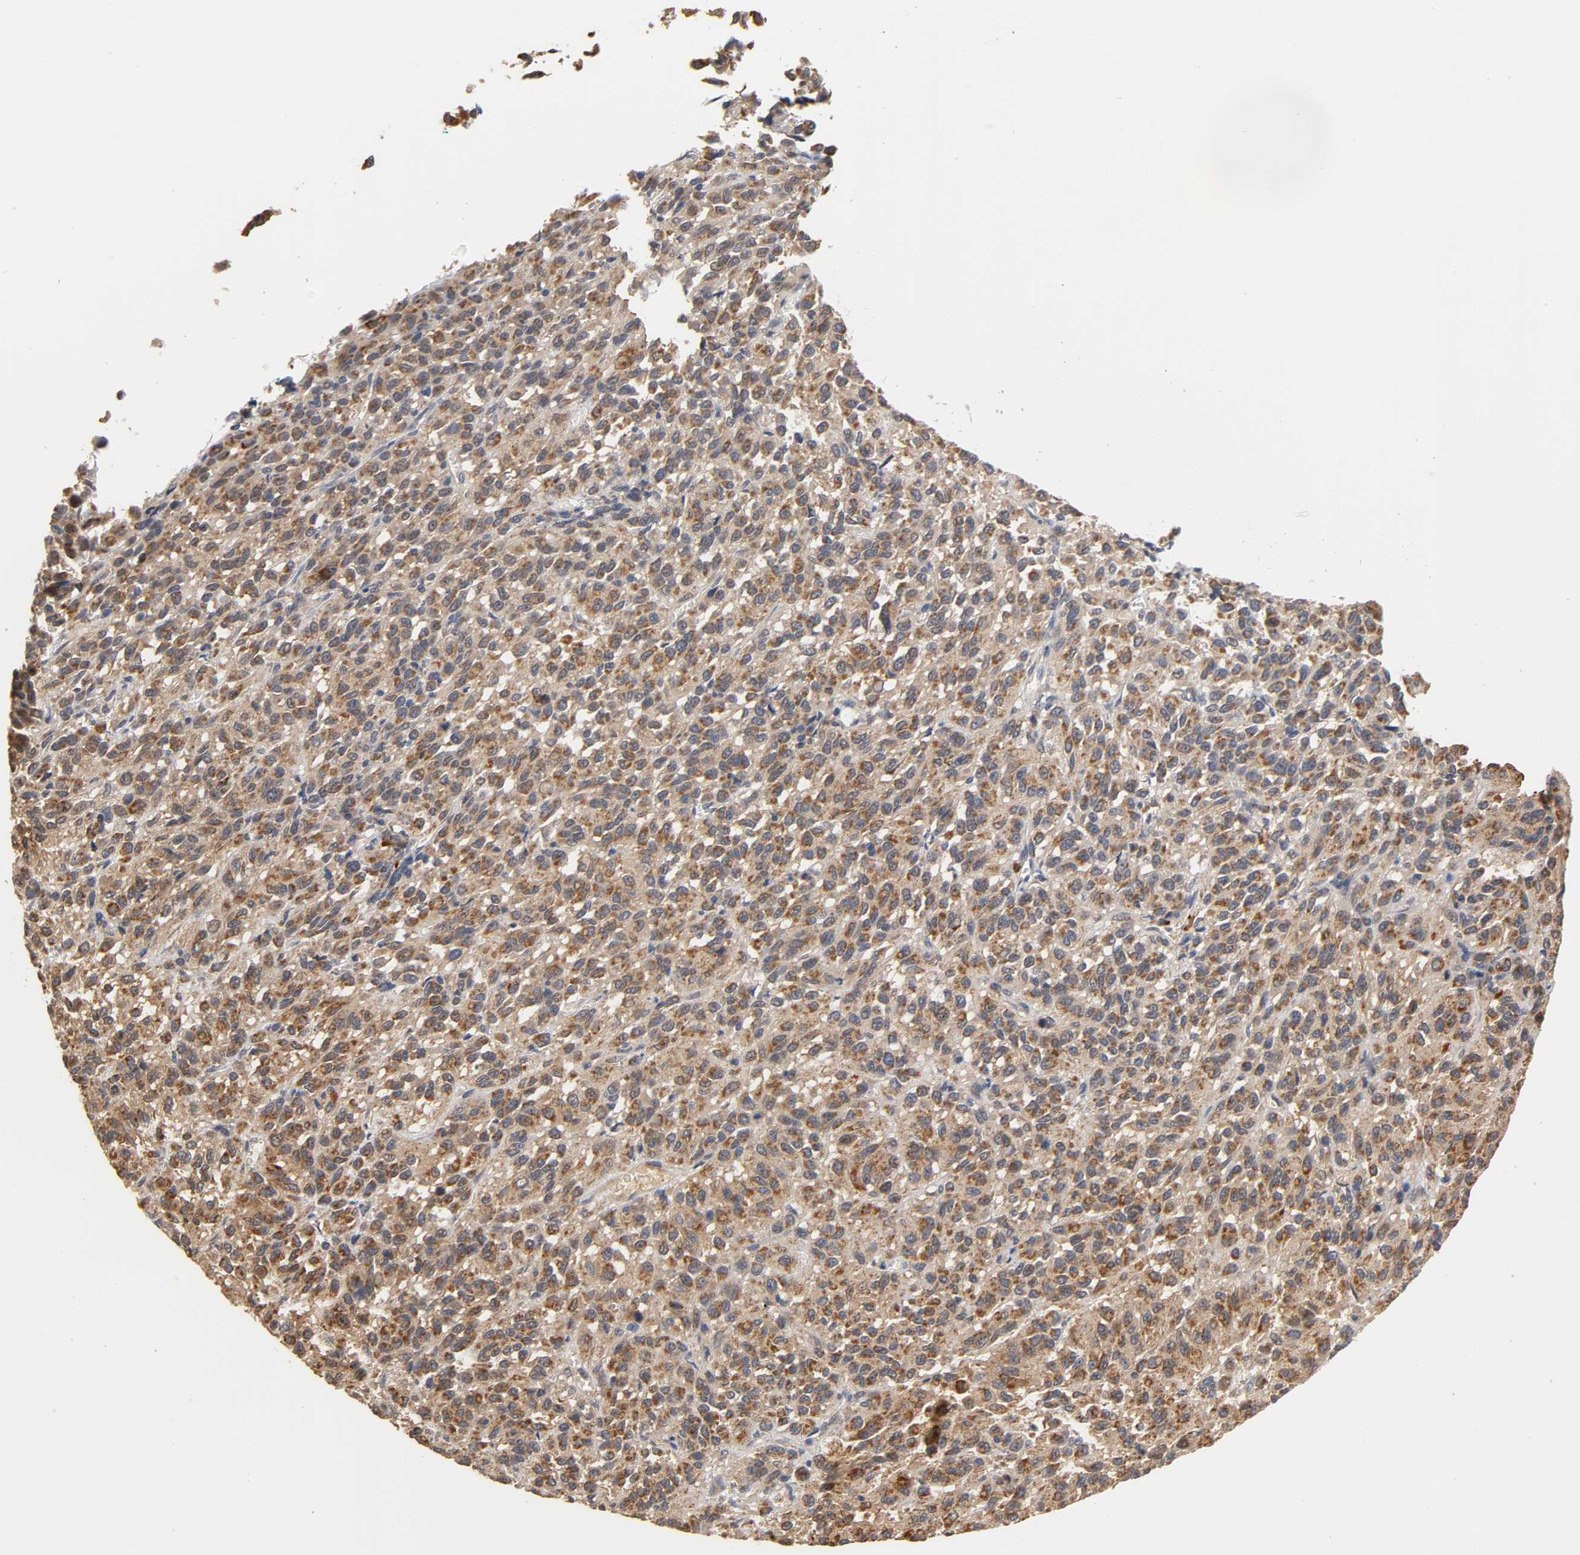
{"staining": {"intensity": "strong", "quantity": ">75%", "location": "cytoplasmic/membranous"}, "tissue": "melanoma", "cell_type": "Tumor cells", "image_type": "cancer", "snomed": [{"axis": "morphology", "description": "Malignant melanoma, Metastatic site"}, {"axis": "topography", "description": "Lung"}], "caption": "High-magnification brightfield microscopy of malignant melanoma (metastatic site) stained with DAB (brown) and counterstained with hematoxylin (blue). tumor cells exhibit strong cytoplasmic/membranous expression is present in about>75% of cells.", "gene": "GSTZ1", "patient": {"sex": "male", "age": 64}}